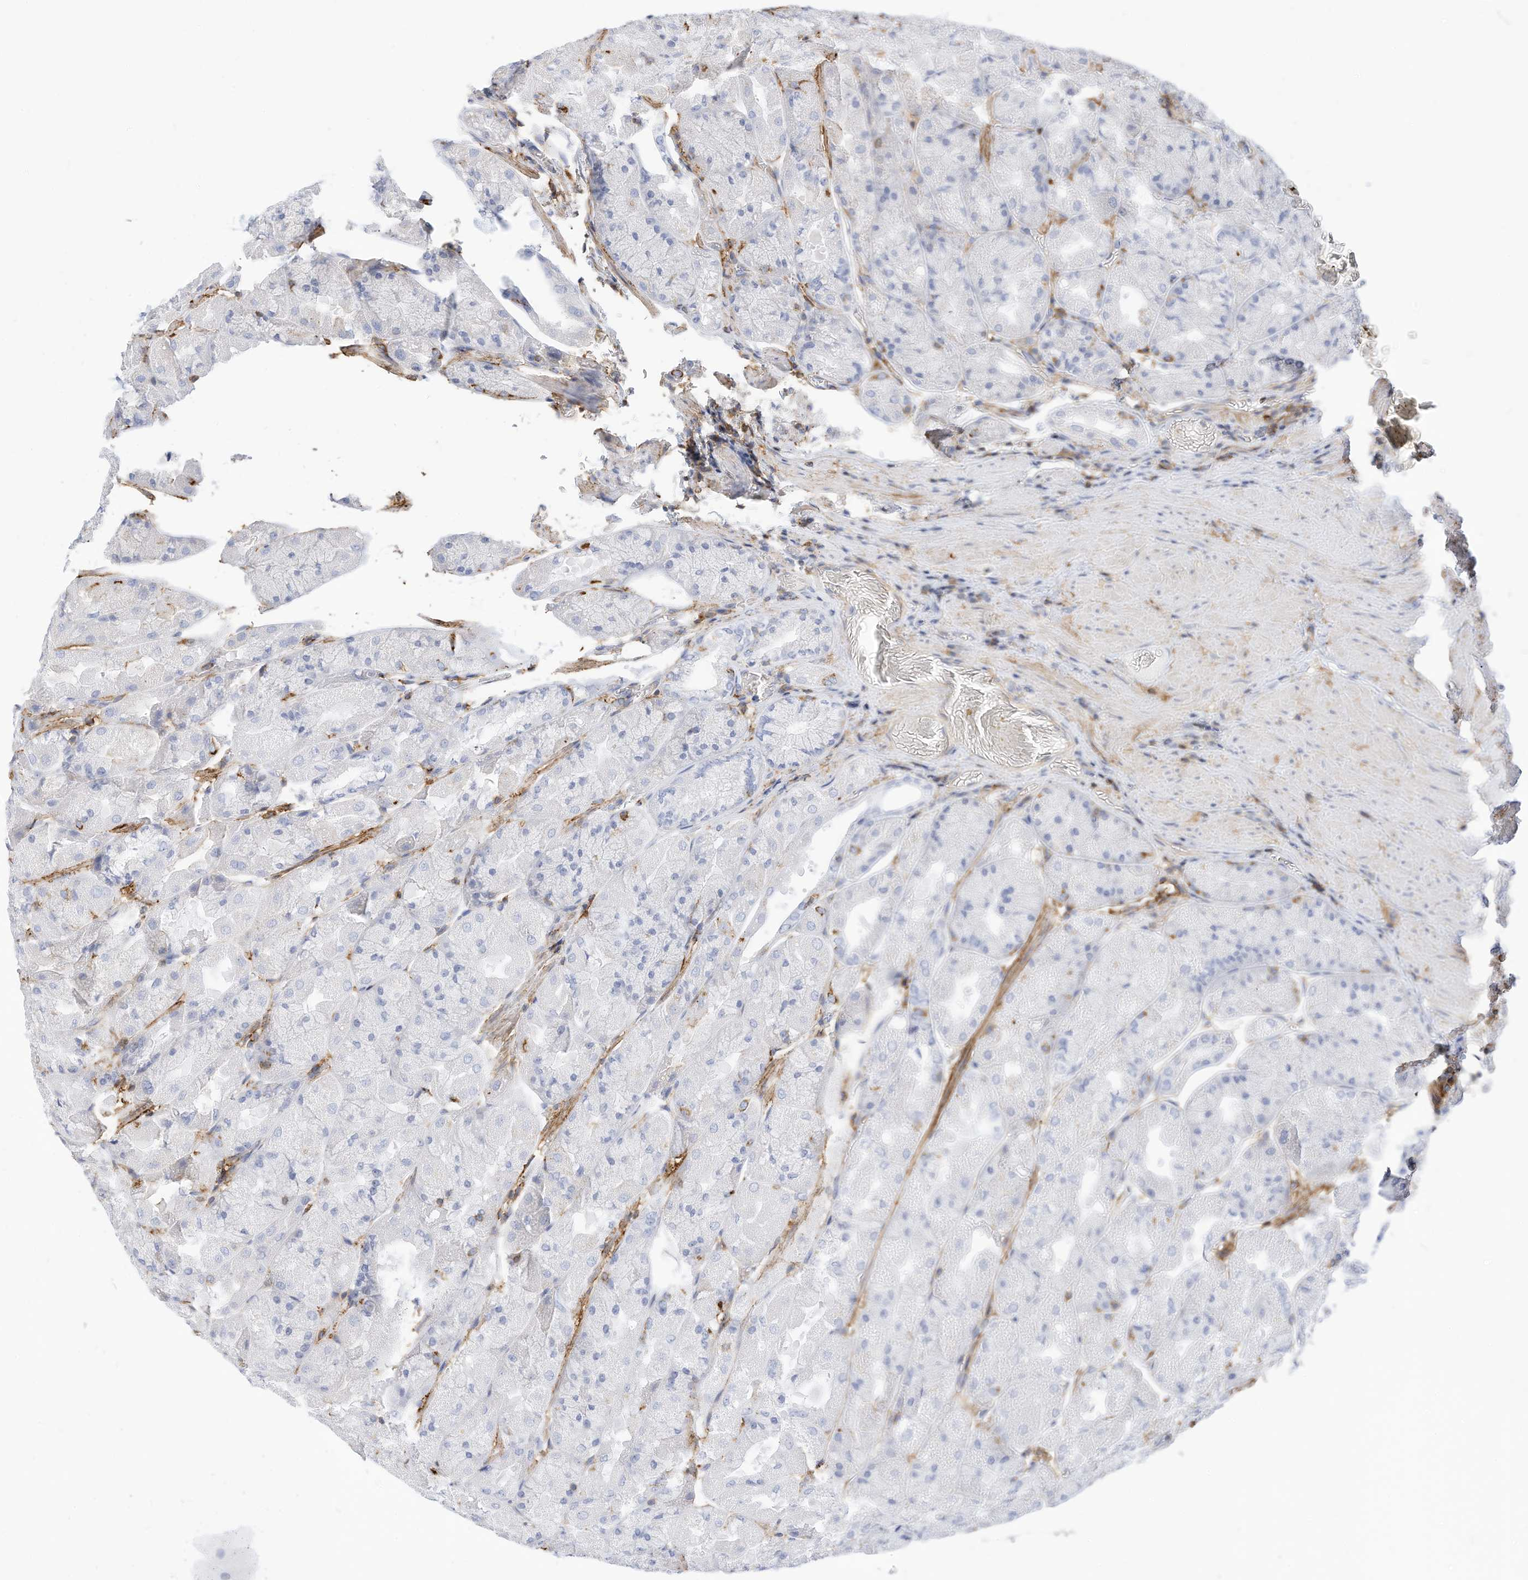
{"staining": {"intensity": "negative", "quantity": "none", "location": "none"}, "tissue": "stomach", "cell_type": "Glandular cells", "image_type": "normal", "snomed": [{"axis": "morphology", "description": "Normal tissue, NOS"}, {"axis": "topography", "description": "Stomach"}], "caption": "A photomicrograph of human stomach is negative for staining in glandular cells. (DAB (3,3'-diaminobenzidine) IHC visualized using brightfield microscopy, high magnification).", "gene": "TXNDC9", "patient": {"sex": "female", "age": 61}}